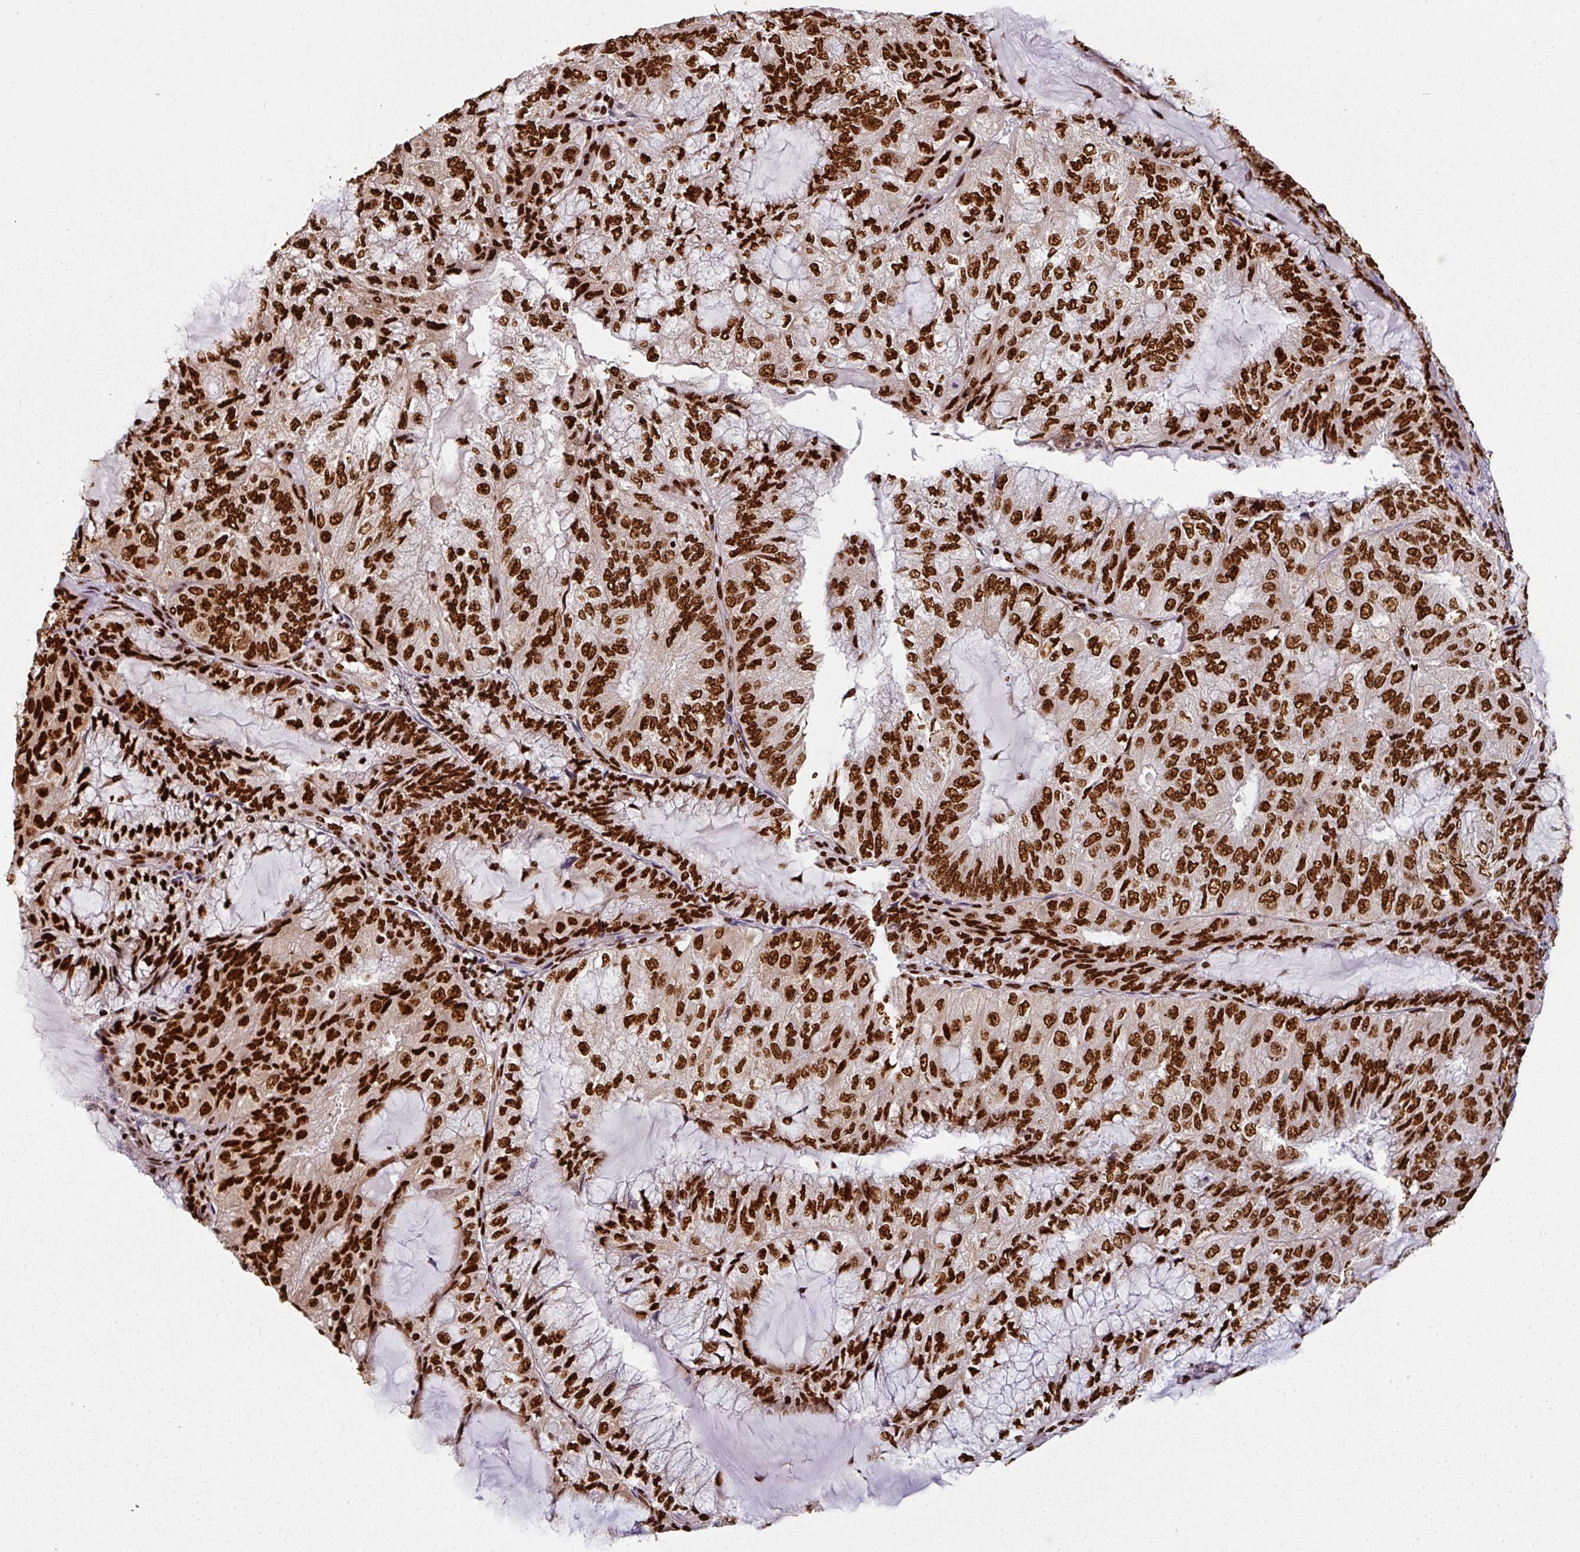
{"staining": {"intensity": "strong", "quantity": ">75%", "location": "nuclear"}, "tissue": "endometrial cancer", "cell_type": "Tumor cells", "image_type": "cancer", "snomed": [{"axis": "morphology", "description": "Adenocarcinoma, NOS"}, {"axis": "topography", "description": "Endometrium"}], "caption": "Immunohistochemistry (IHC) micrograph of endometrial cancer stained for a protein (brown), which reveals high levels of strong nuclear expression in about >75% of tumor cells.", "gene": "SIK3", "patient": {"sex": "female", "age": 81}}